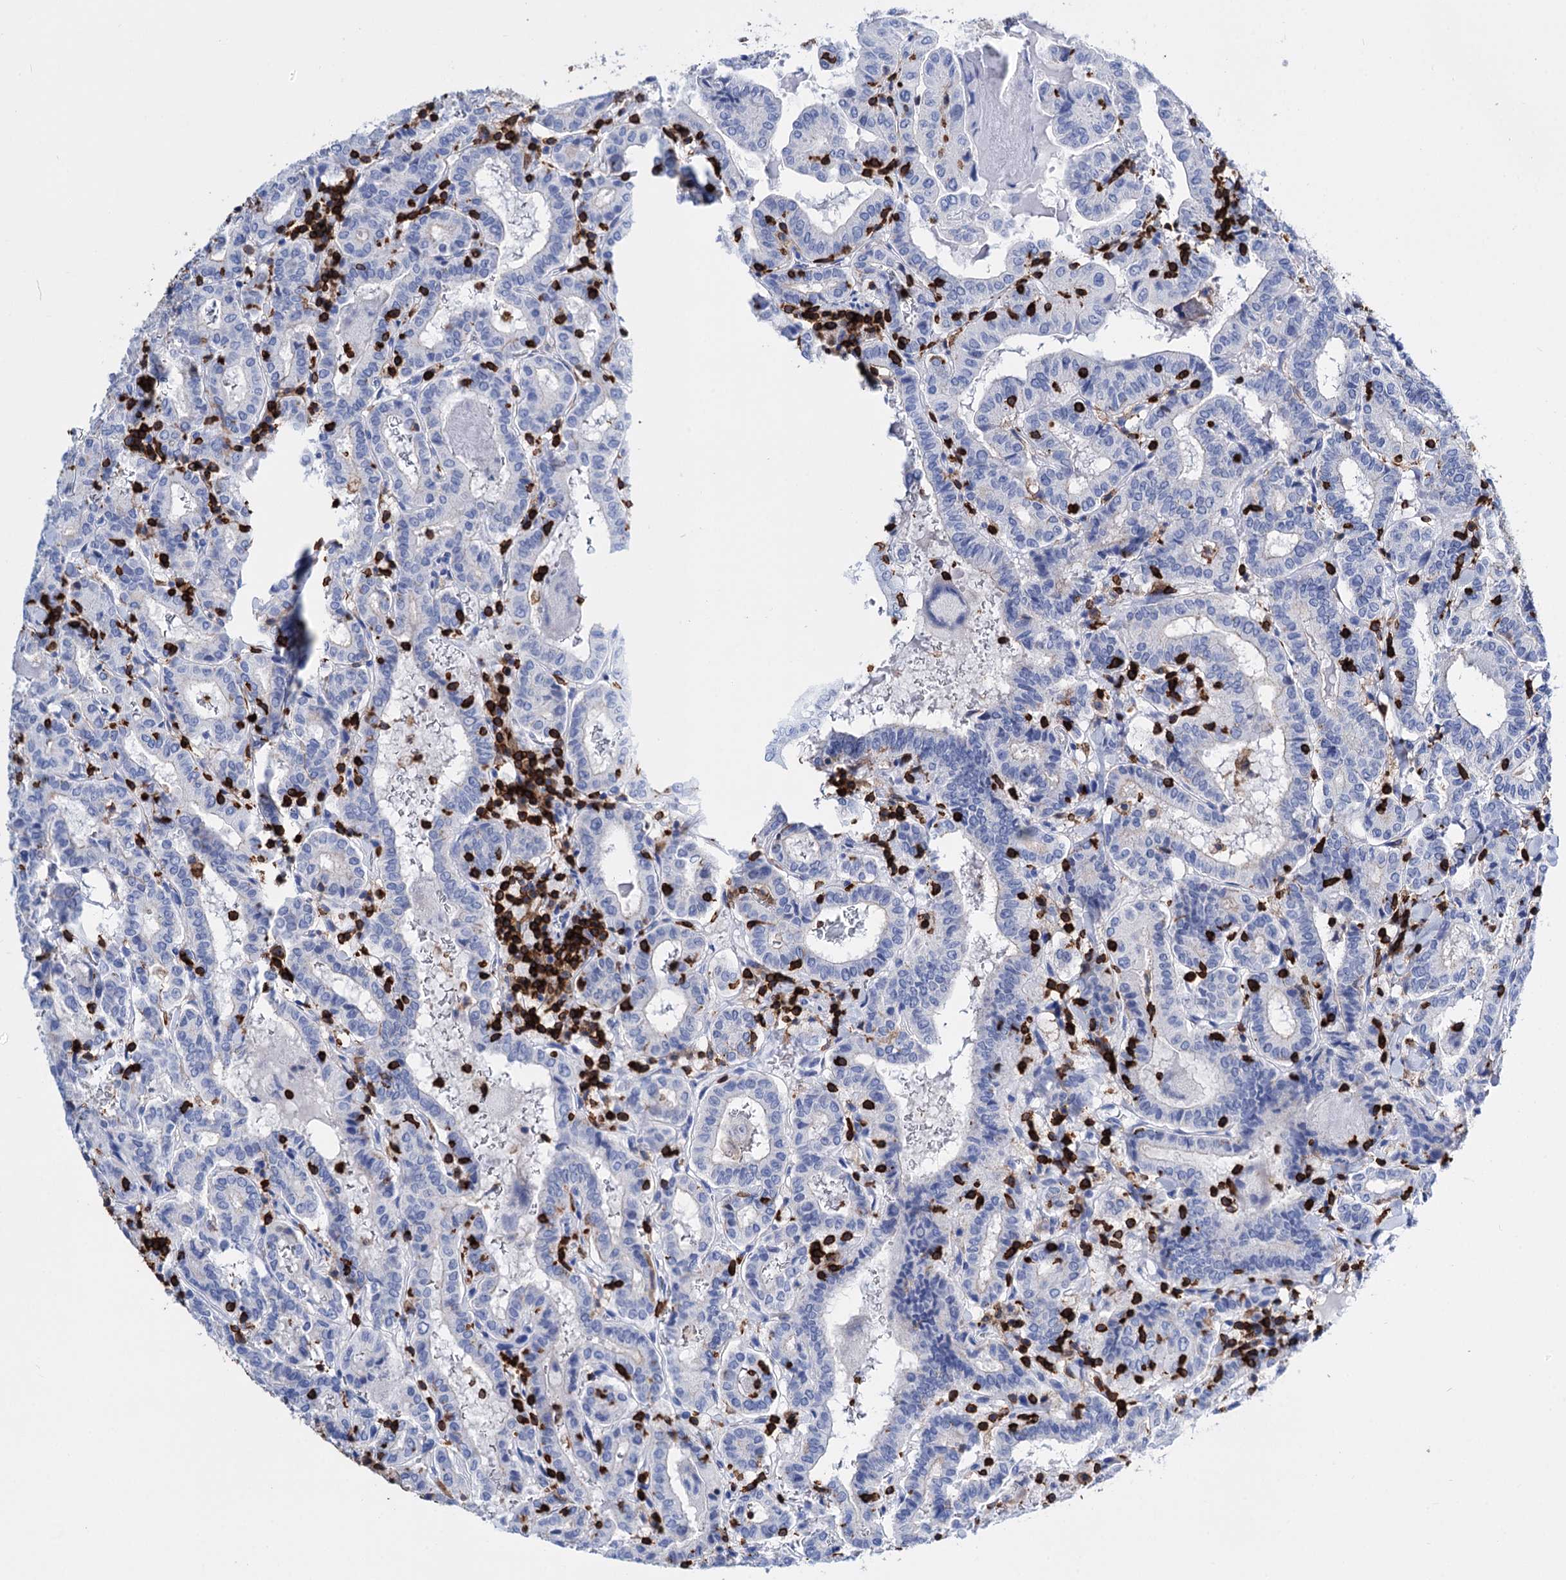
{"staining": {"intensity": "negative", "quantity": "none", "location": "none"}, "tissue": "thyroid cancer", "cell_type": "Tumor cells", "image_type": "cancer", "snomed": [{"axis": "morphology", "description": "Papillary adenocarcinoma, NOS"}, {"axis": "topography", "description": "Thyroid gland"}], "caption": "Immunohistochemical staining of papillary adenocarcinoma (thyroid) exhibits no significant staining in tumor cells.", "gene": "DEF6", "patient": {"sex": "female", "age": 72}}